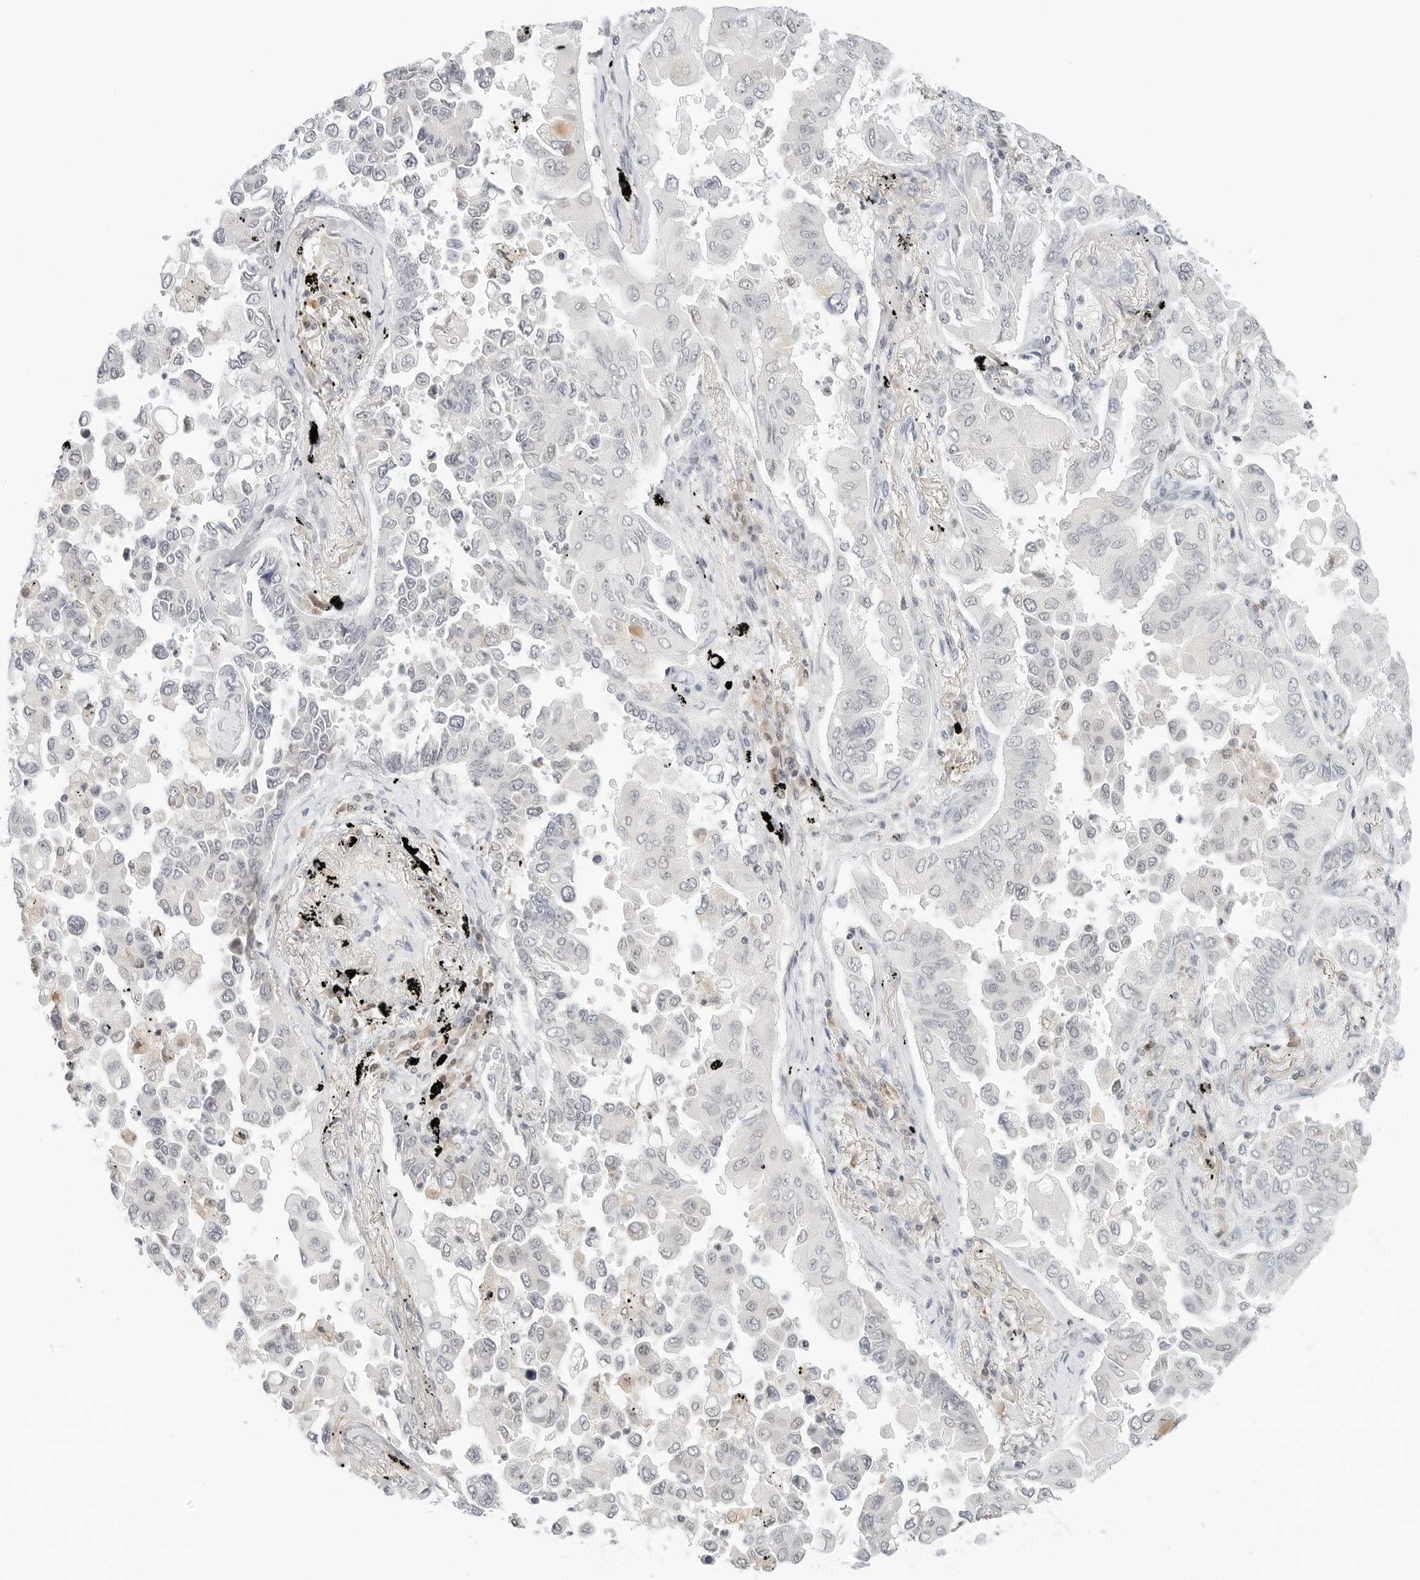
{"staining": {"intensity": "negative", "quantity": "none", "location": "none"}, "tissue": "lung cancer", "cell_type": "Tumor cells", "image_type": "cancer", "snomed": [{"axis": "morphology", "description": "Adenocarcinoma, NOS"}, {"axis": "topography", "description": "Lung"}], "caption": "This is an immunohistochemistry (IHC) photomicrograph of human lung cancer. There is no positivity in tumor cells.", "gene": "NEO1", "patient": {"sex": "female", "age": 67}}